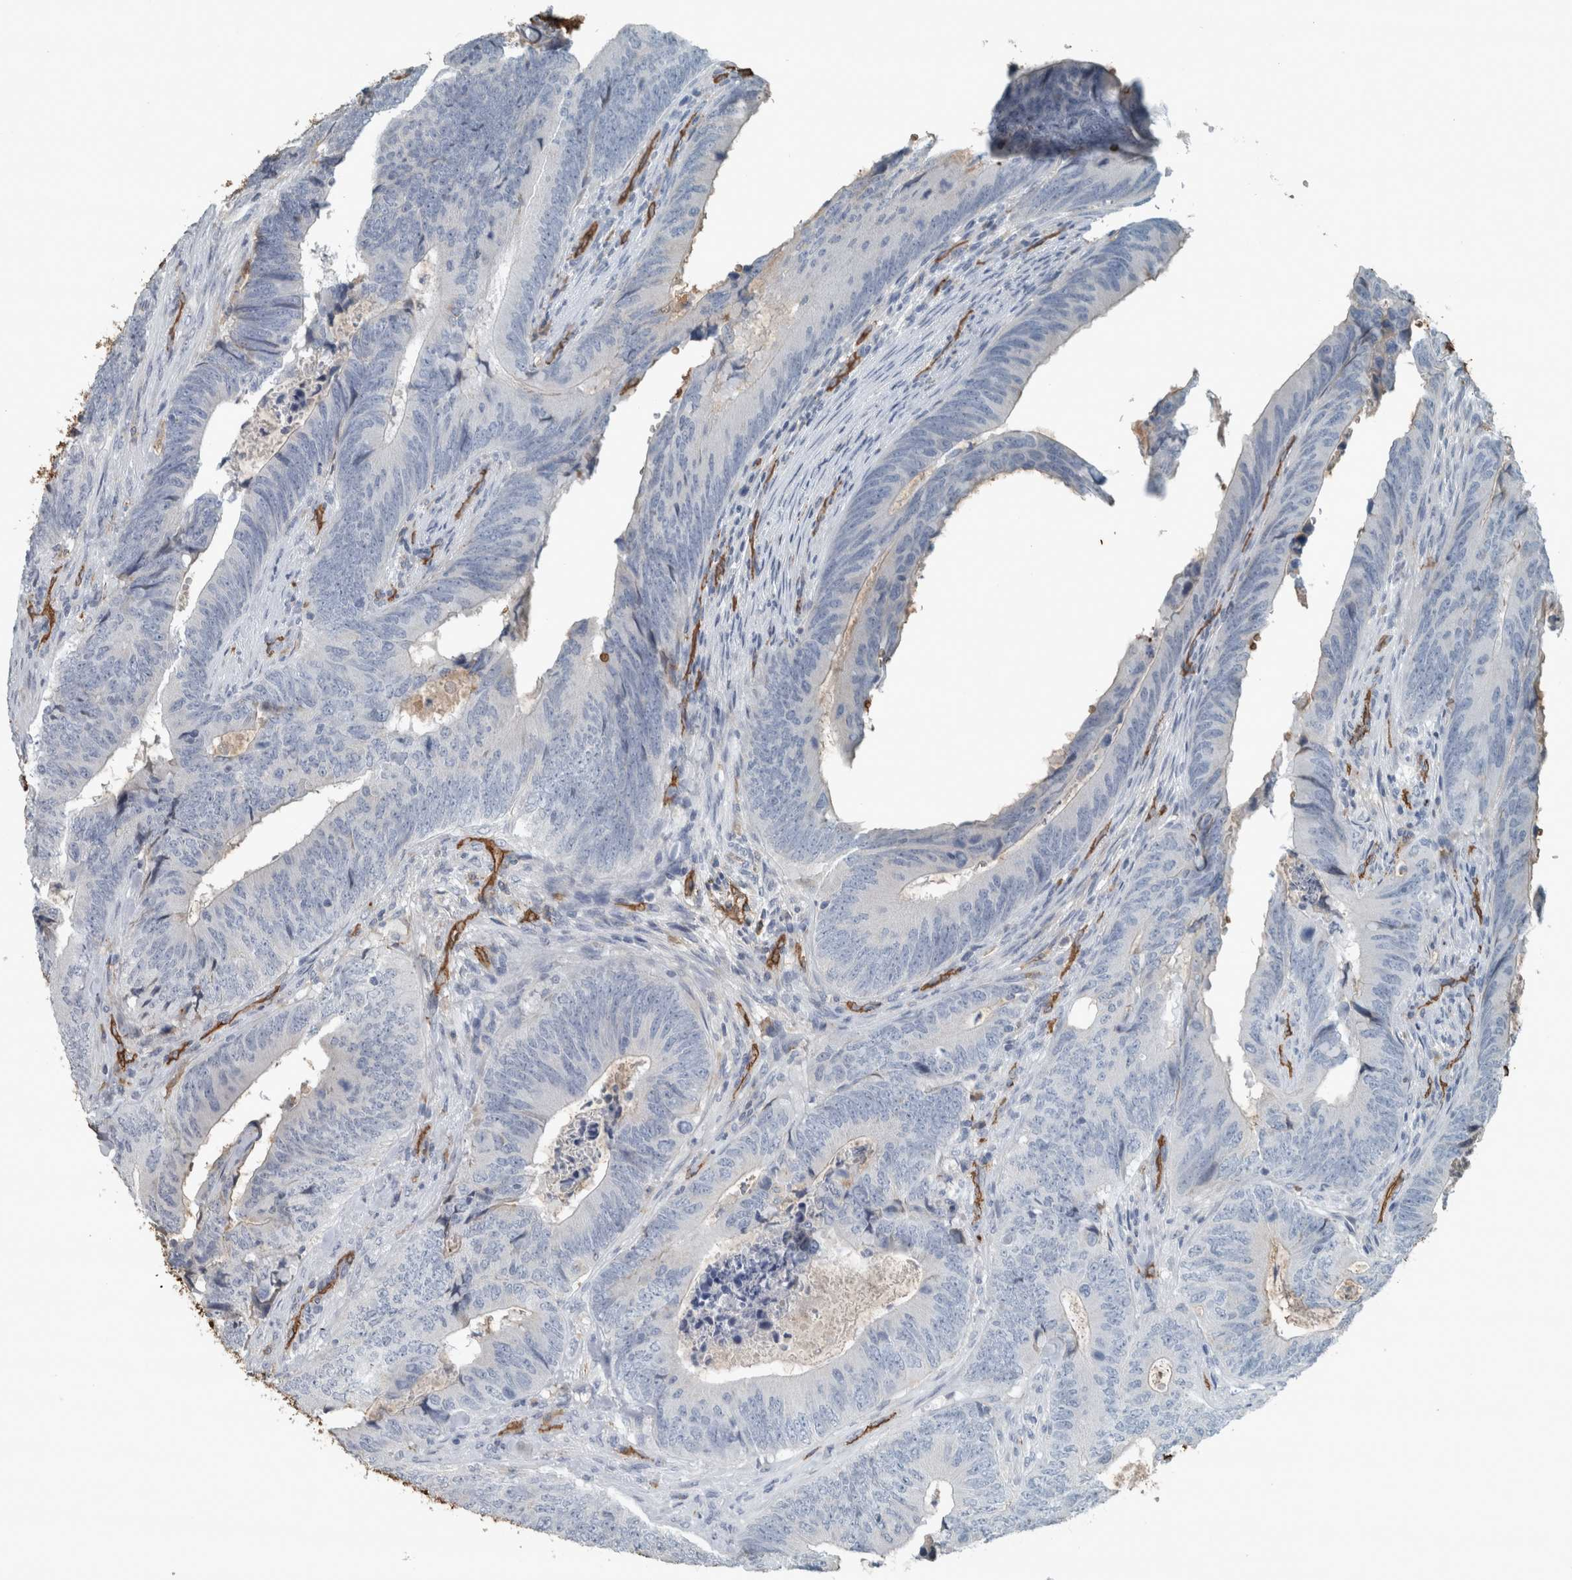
{"staining": {"intensity": "weak", "quantity": "<25%", "location": "cytoplasmic/membranous"}, "tissue": "colorectal cancer", "cell_type": "Tumor cells", "image_type": "cancer", "snomed": [{"axis": "morphology", "description": "Normal tissue, NOS"}, {"axis": "morphology", "description": "Adenocarcinoma, NOS"}, {"axis": "topography", "description": "Colon"}], "caption": "The photomicrograph shows no staining of tumor cells in colorectal cancer.", "gene": "LBP", "patient": {"sex": "male", "age": 56}}